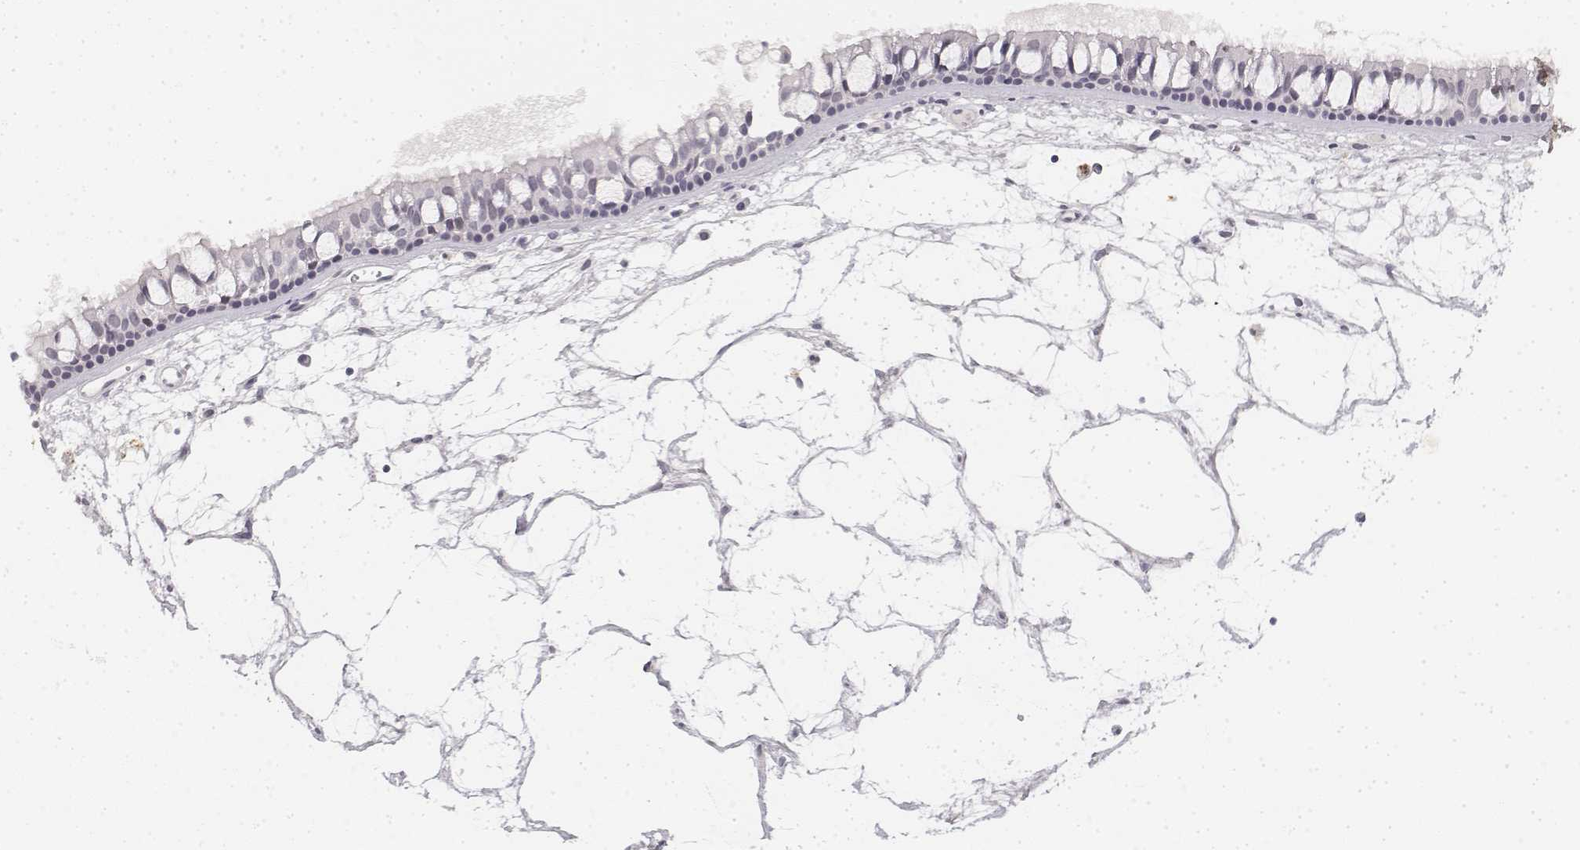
{"staining": {"intensity": "negative", "quantity": "none", "location": "none"}, "tissue": "nasopharynx", "cell_type": "Respiratory epithelial cells", "image_type": "normal", "snomed": [{"axis": "morphology", "description": "Normal tissue, NOS"}, {"axis": "topography", "description": "Nasopharynx"}], "caption": "Immunohistochemistry (IHC) histopathology image of unremarkable nasopharynx: human nasopharynx stained with DAB demonstrates no significant protein staining in respiratory epithelial cells.", "gene": "KRT84", "patient": {"sex": "female", "age": 68}}